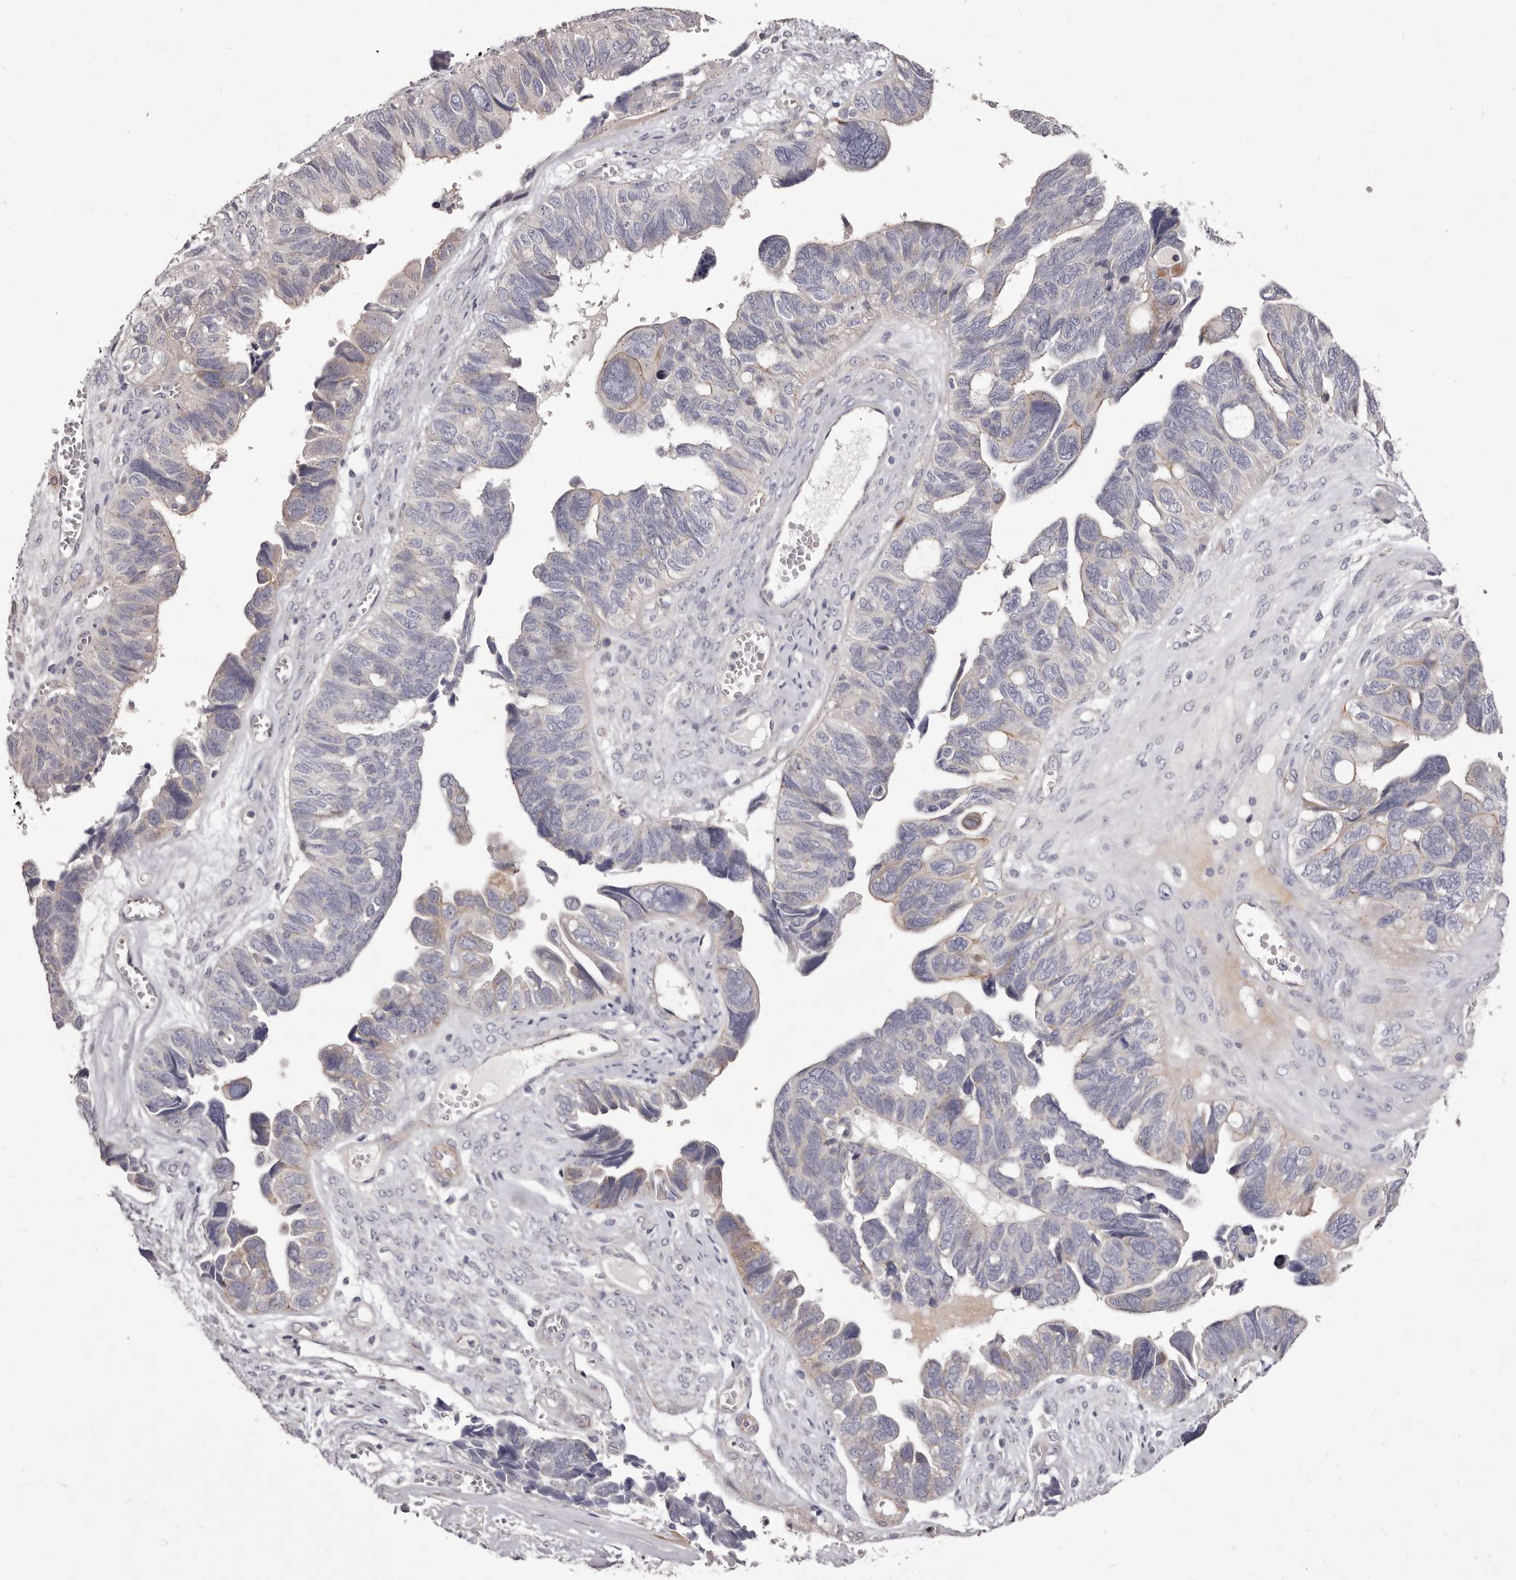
{"staining": {"intensity": "negative", "quantity": "none", "location": "none"}, "tissue": "ovarian cancer", "cell_type": "Tumor cells", "image_type": "cancer", "snomed": [{"axis": "morphology", "description": "Cystadenocarcinoma, serous, NOS"}, {"axis": "topography", "description": "Ovary"}], "caption": "There is no significant positivity in tumor cells of ovarian cancer (serous cystadenocarcinoma). The staining was performed using DAB to visualize the protein expression in brown, while the nuclei were stained in blue with hematoxylin (Magnification: 20x).", "gene": "PEG10", "patient": {"sex": "female", "age": 79}}